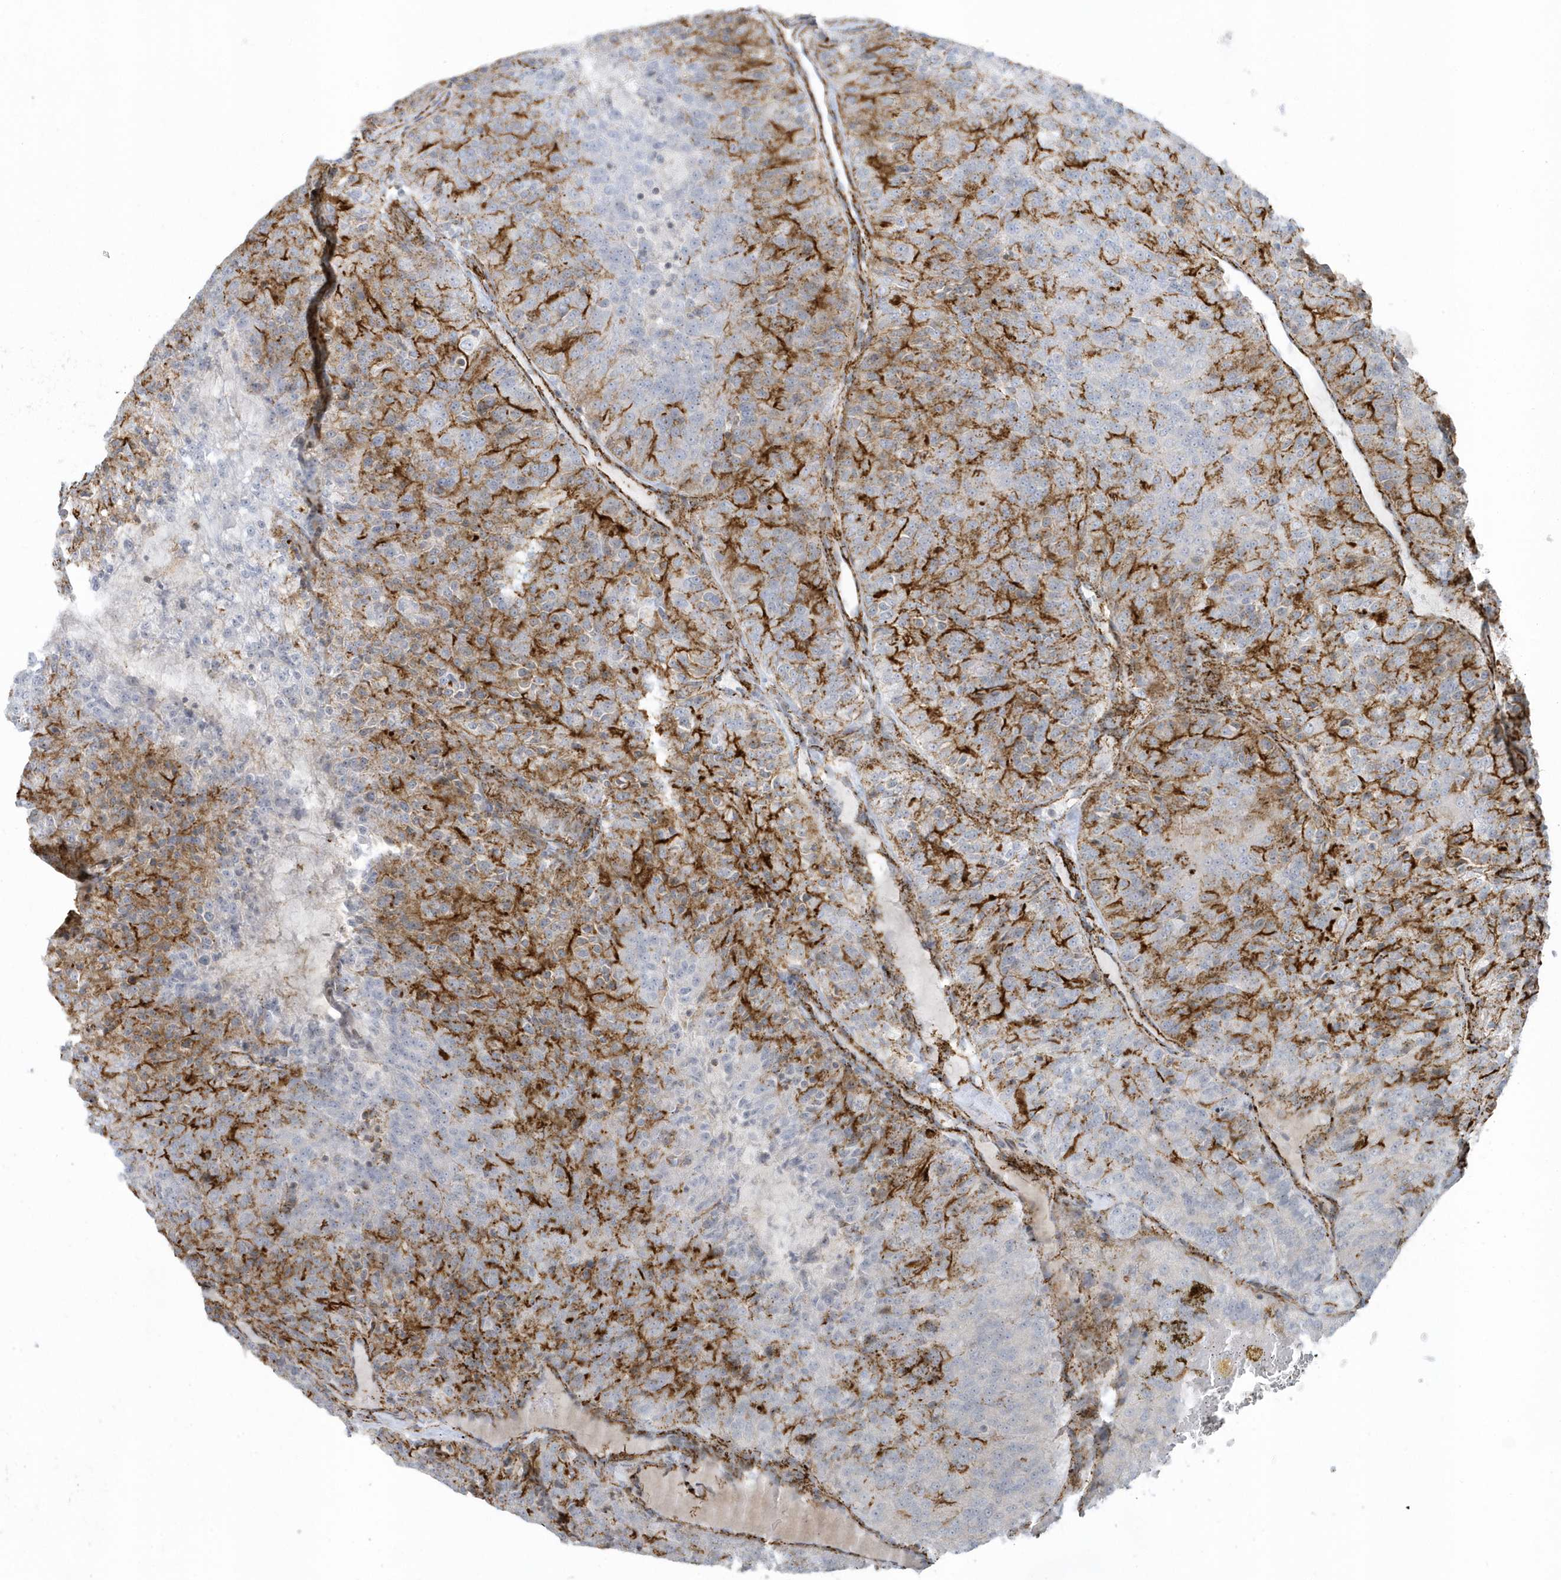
{"staining": {"intensity": "strong", "quantity": "25%-75%", "location": "cytoplasmic/membranous"}, "tissue": "renal cancer", "cell_type": "Tumor cells", "image_type": "cancer", "snomed": [{"axis": "morphology", "description": "Adenocarcinoma, NOS"}, {"axis": "topography", "description": "Kidney"}], "caption": "Immunohistochemistry histopathology image of human renal cancer stained for a protein (brown), which exhibits high levels of strong cytoplasmic/membranous expression in approximately 25%-75% of tumor cells.", "gene": "CACNB2", "patient": {"sex": "female", "age": 63}}